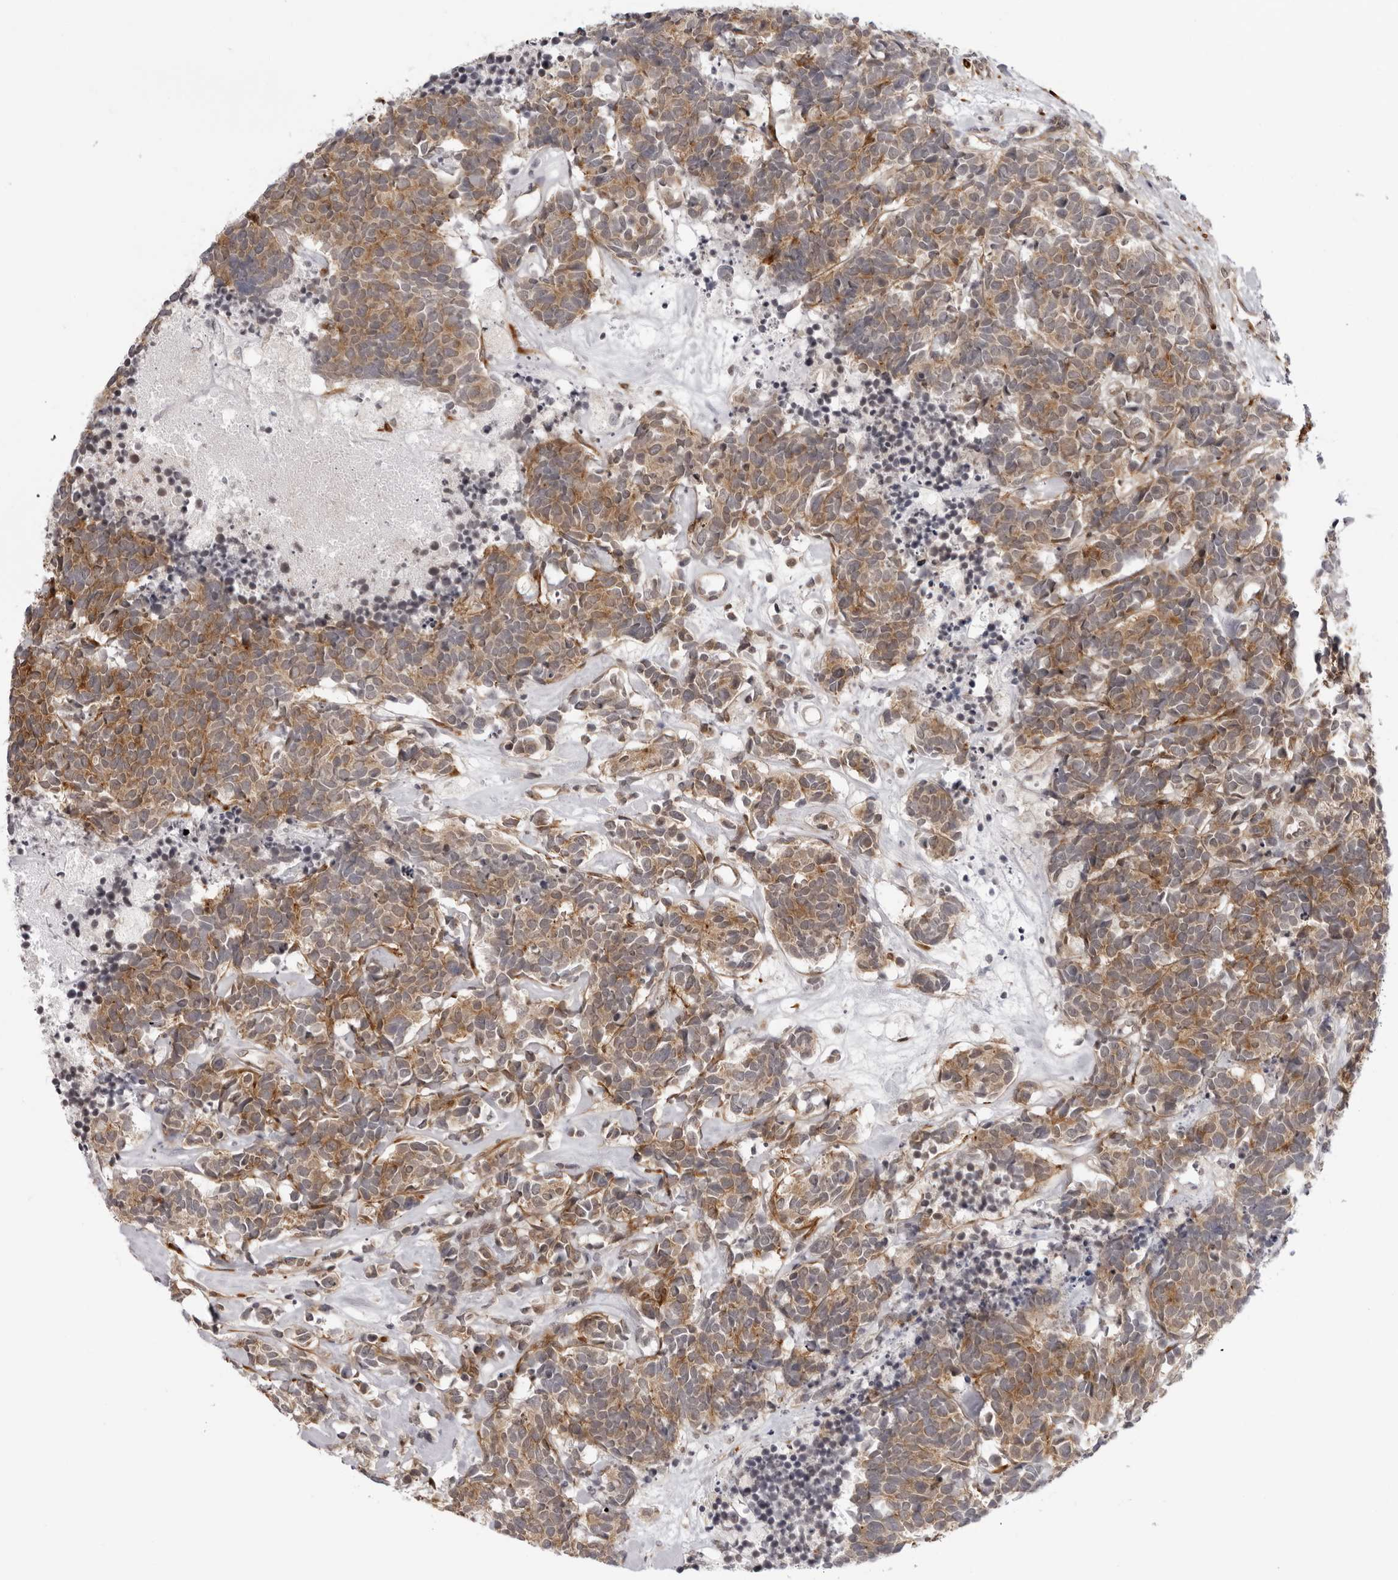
{"staining": {"intensity": "moderate", "quantity": ">75%", "location": "cytoplasmic/membranous"}, "tissue": "carcinoid", "cell_type": "Tumor cells", "image_type": "cancer", "snomed": [{"axis": "morphology", "description": "Carcinoma, NOS"}, {"axis": "morphology", "description": "Carcinoid, malignant, NOS"}, {"axis": "topography", "description": "Urinary bladder"}], "caption": "Tumor cells exhibit moderate cytoplasmic/membranous expression in about >75% of cells in carcinoma. The staining was performed using DAB to visualize the protein expression in brown, while the nuclei were stained in blue with hematoxylin (Magnification: 20x).", "gene": "SRGAP2", "patient": {"sex": "male", "age": 57}}